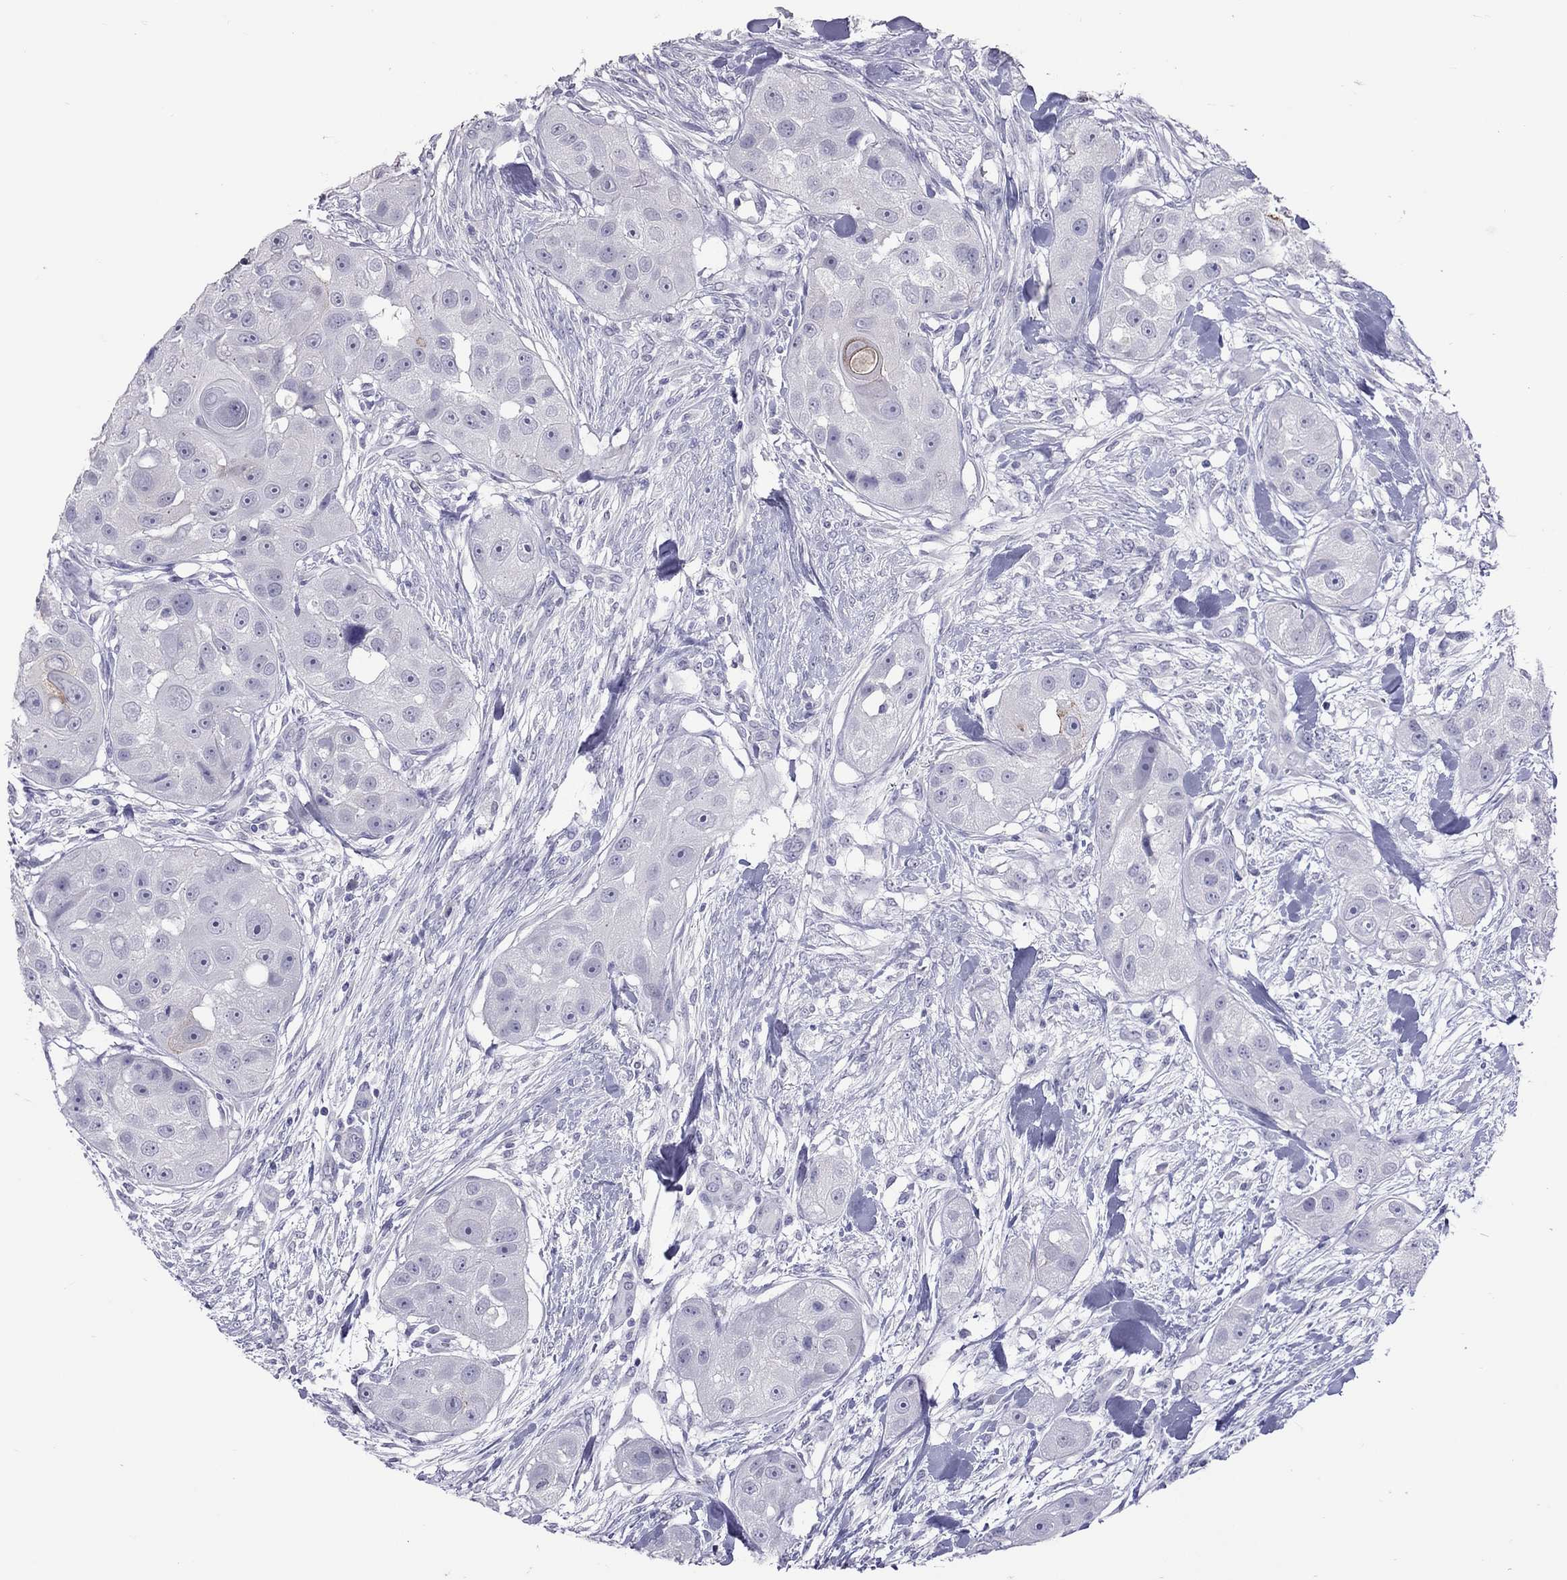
{"staining": {"intensity": "negative", "quantity": "none", "location": "none"}, "tissue": "head and neck cancer", "cell_type": "Tumor cells", "image_type": "cancer", "snomed": [{"axis": "morphology", "description": "Squamous cell carcinoma, NOS"}, {"axis": "topography", "description": "Head-Neck"}], "caption": "A micrograph of head and neck cancer stained for a protein exhibits no brown staining in tumor cells.", "gene": "MUC16", "patient": {"sex": "male", "age": 51}}